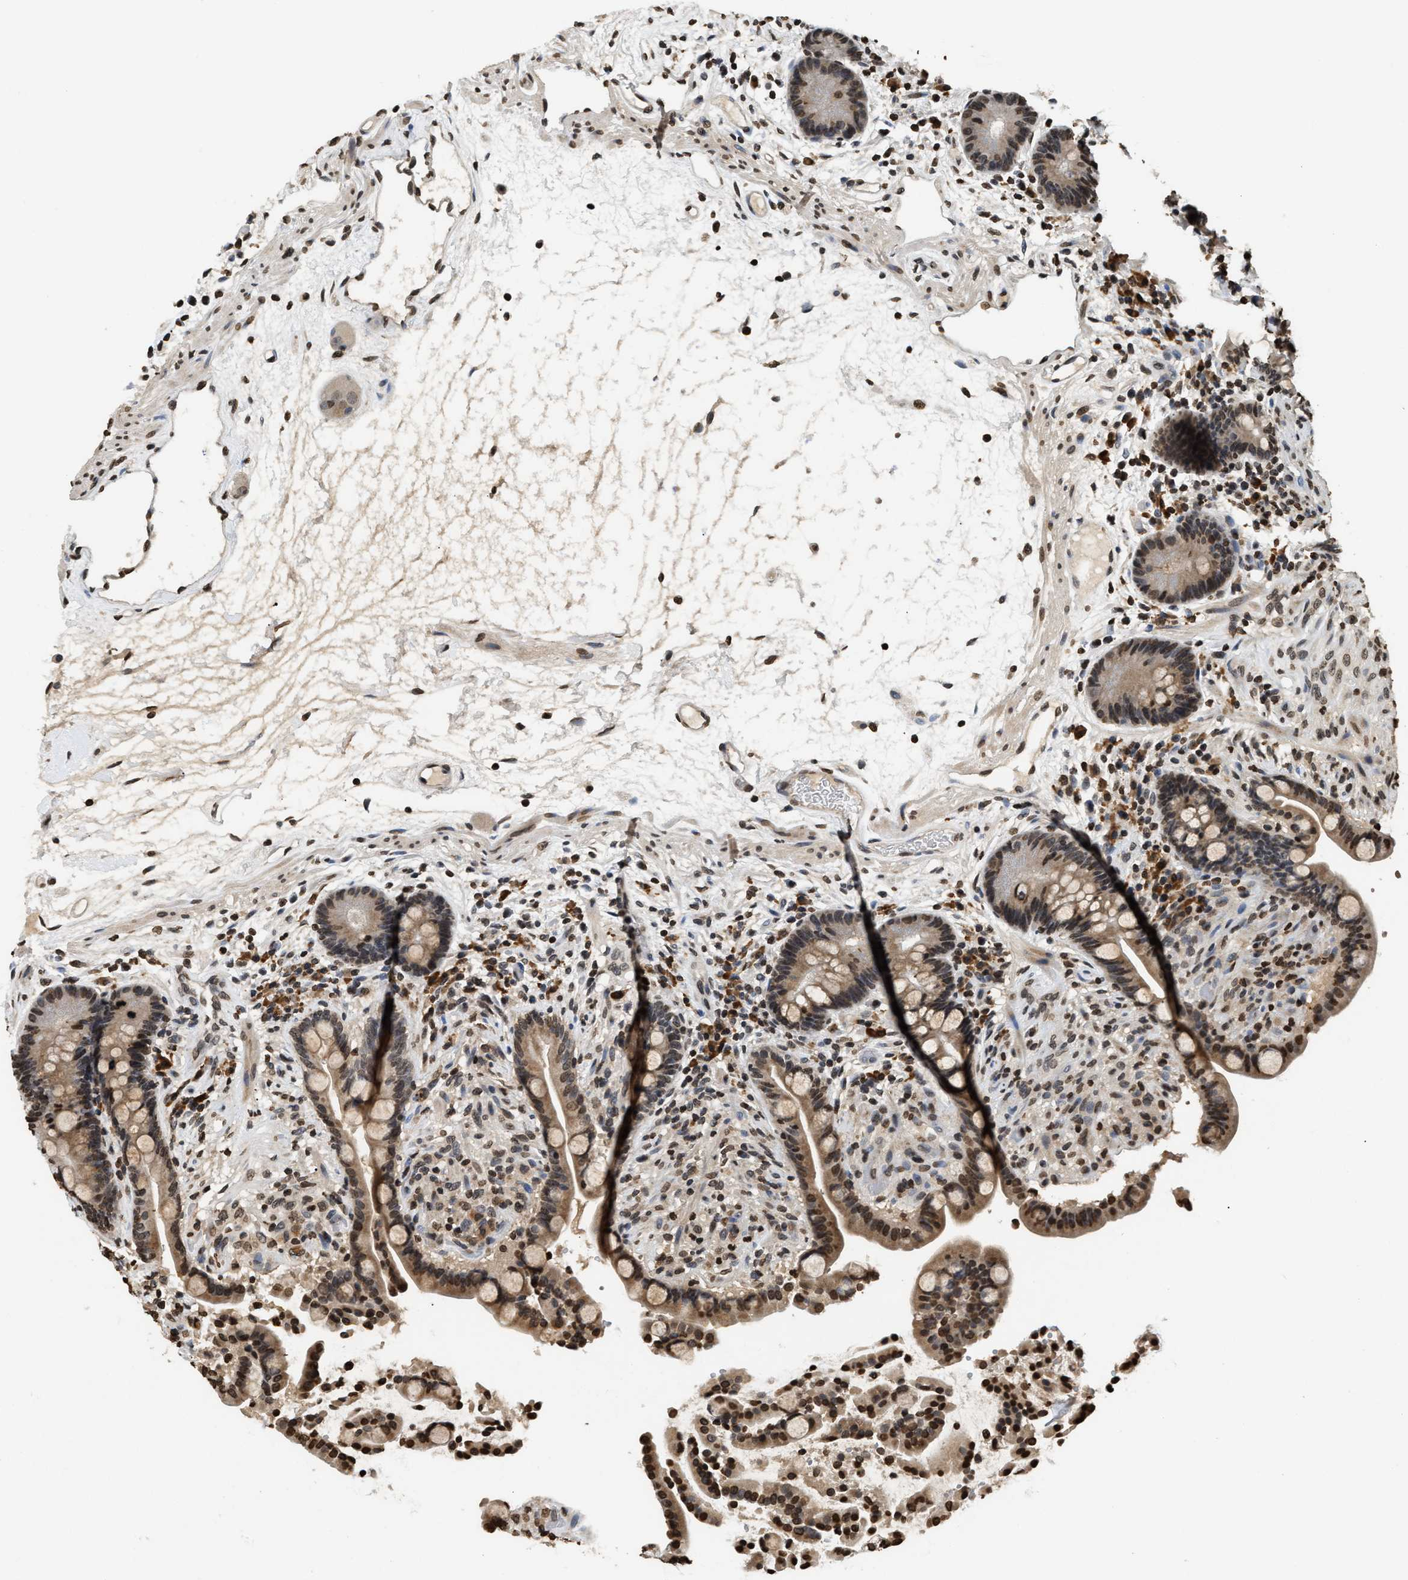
{"staining": {"intensity": "strong", "quantity": ">75%", "location": "nuclear"}, "tissue": "colon", "cell_type": "Endothelial cells", "image_type": "normal", "snomed": [{"axis": "morphology", "description": "Normal tissue, NOS"}, {"axis": "topography", "description": "Colon"}], "caption": "Strong nuclear staining is appreciated in about >75% of endothelial cells in benign colon. (DAB IHC with brightfield microscopy, high magnification).", "gene": "DNASE1L3", "patient": {"sex": "male", "age": 73}}